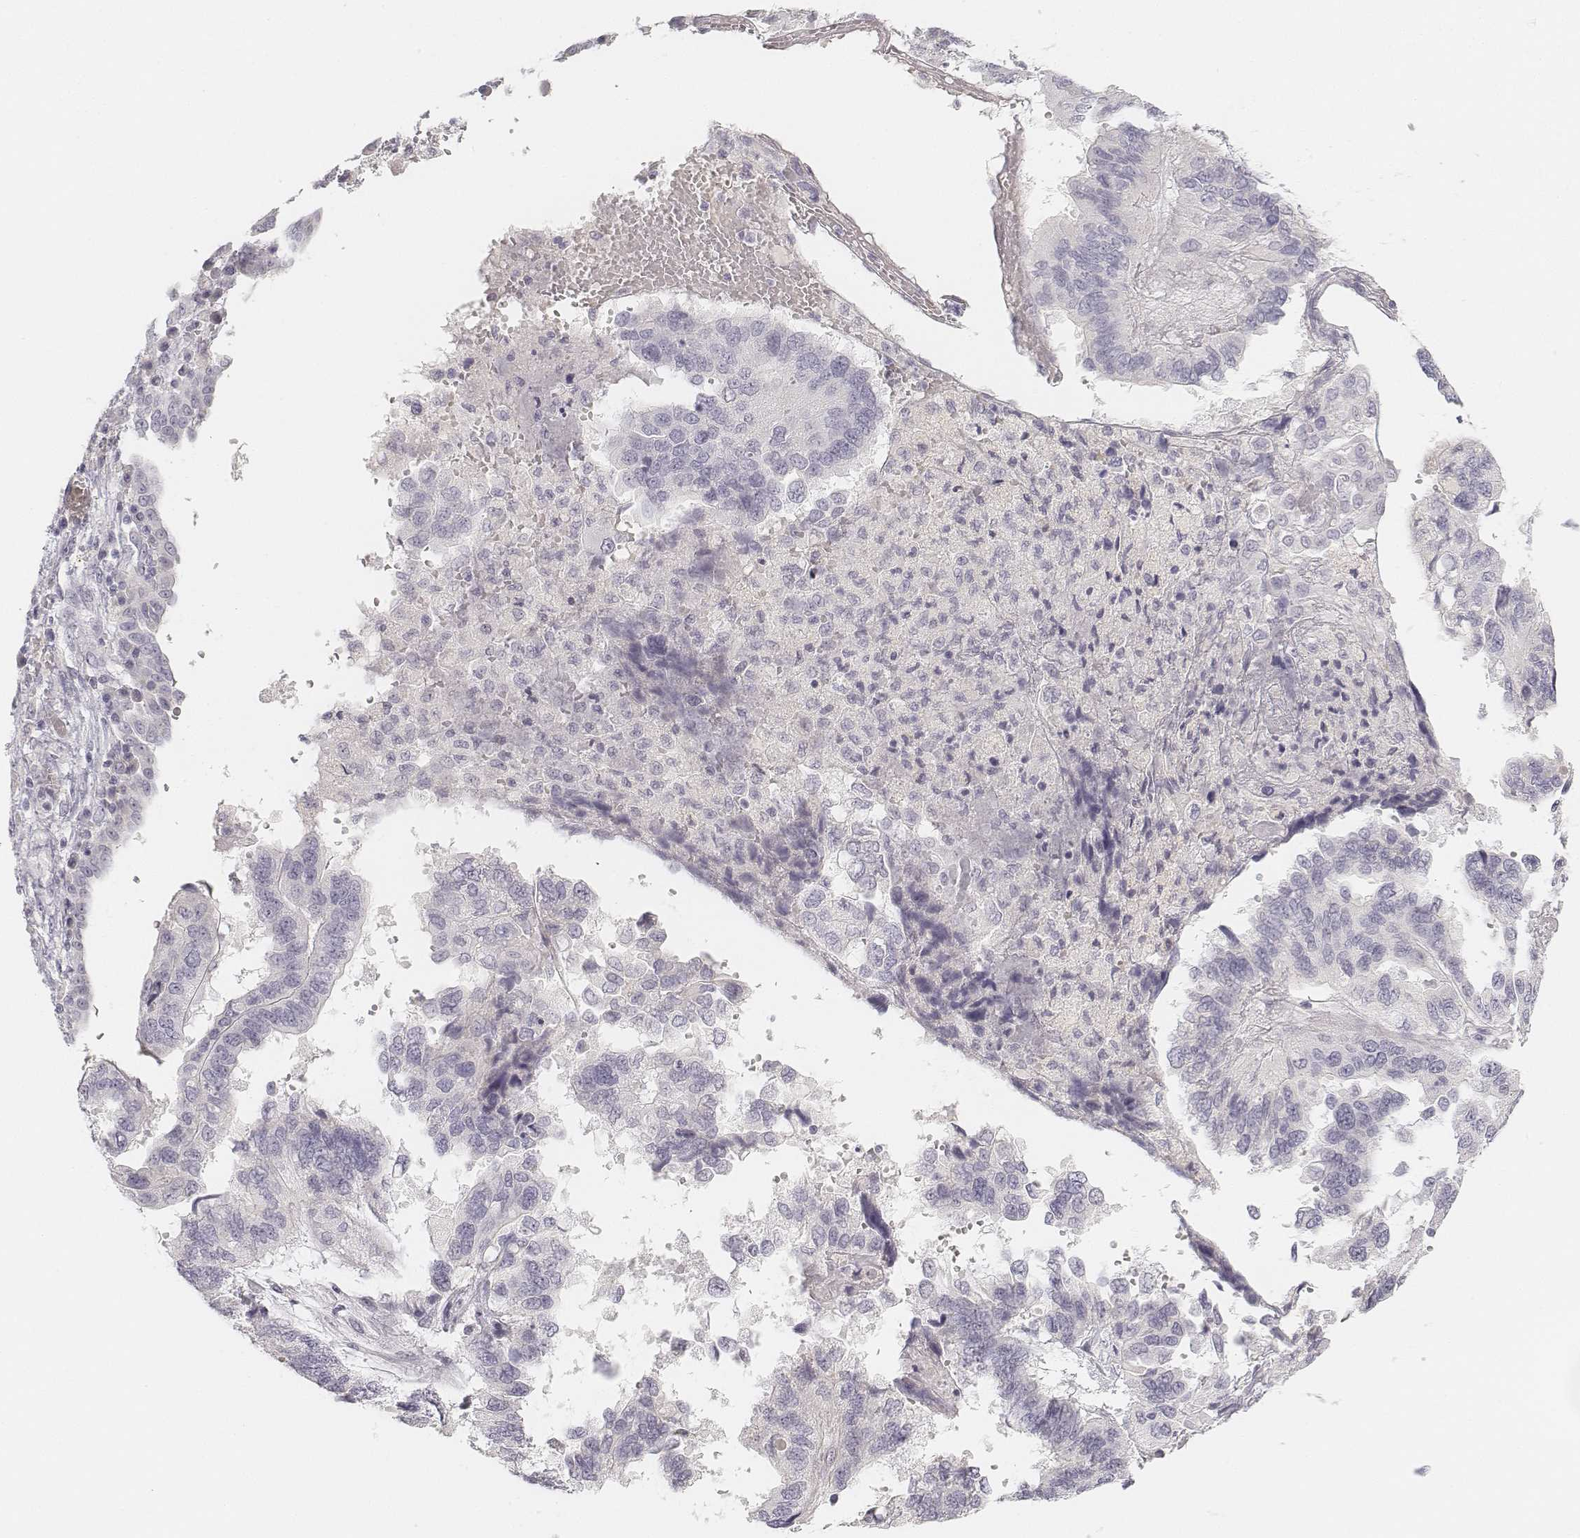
{"staining": {"intensity": "negative", "quantity": "none", "location": "none"}, "tissue": "ovarian cancer", "cell_type": "Tumor cells", "image_type": "cancer", "snomed": [{"axis": "morphology", "description": "Cystadenocarcinoma, serous, NOS"}, {"axis": "topography", "description": "Ovary"}], "caption": "Immunohistochemical staining of ovarian serous cystadenocarcinoma shows no significant staining in tumor cells.", "gene": "DSG4", "patient": {"sex": "female", "age": 79}}